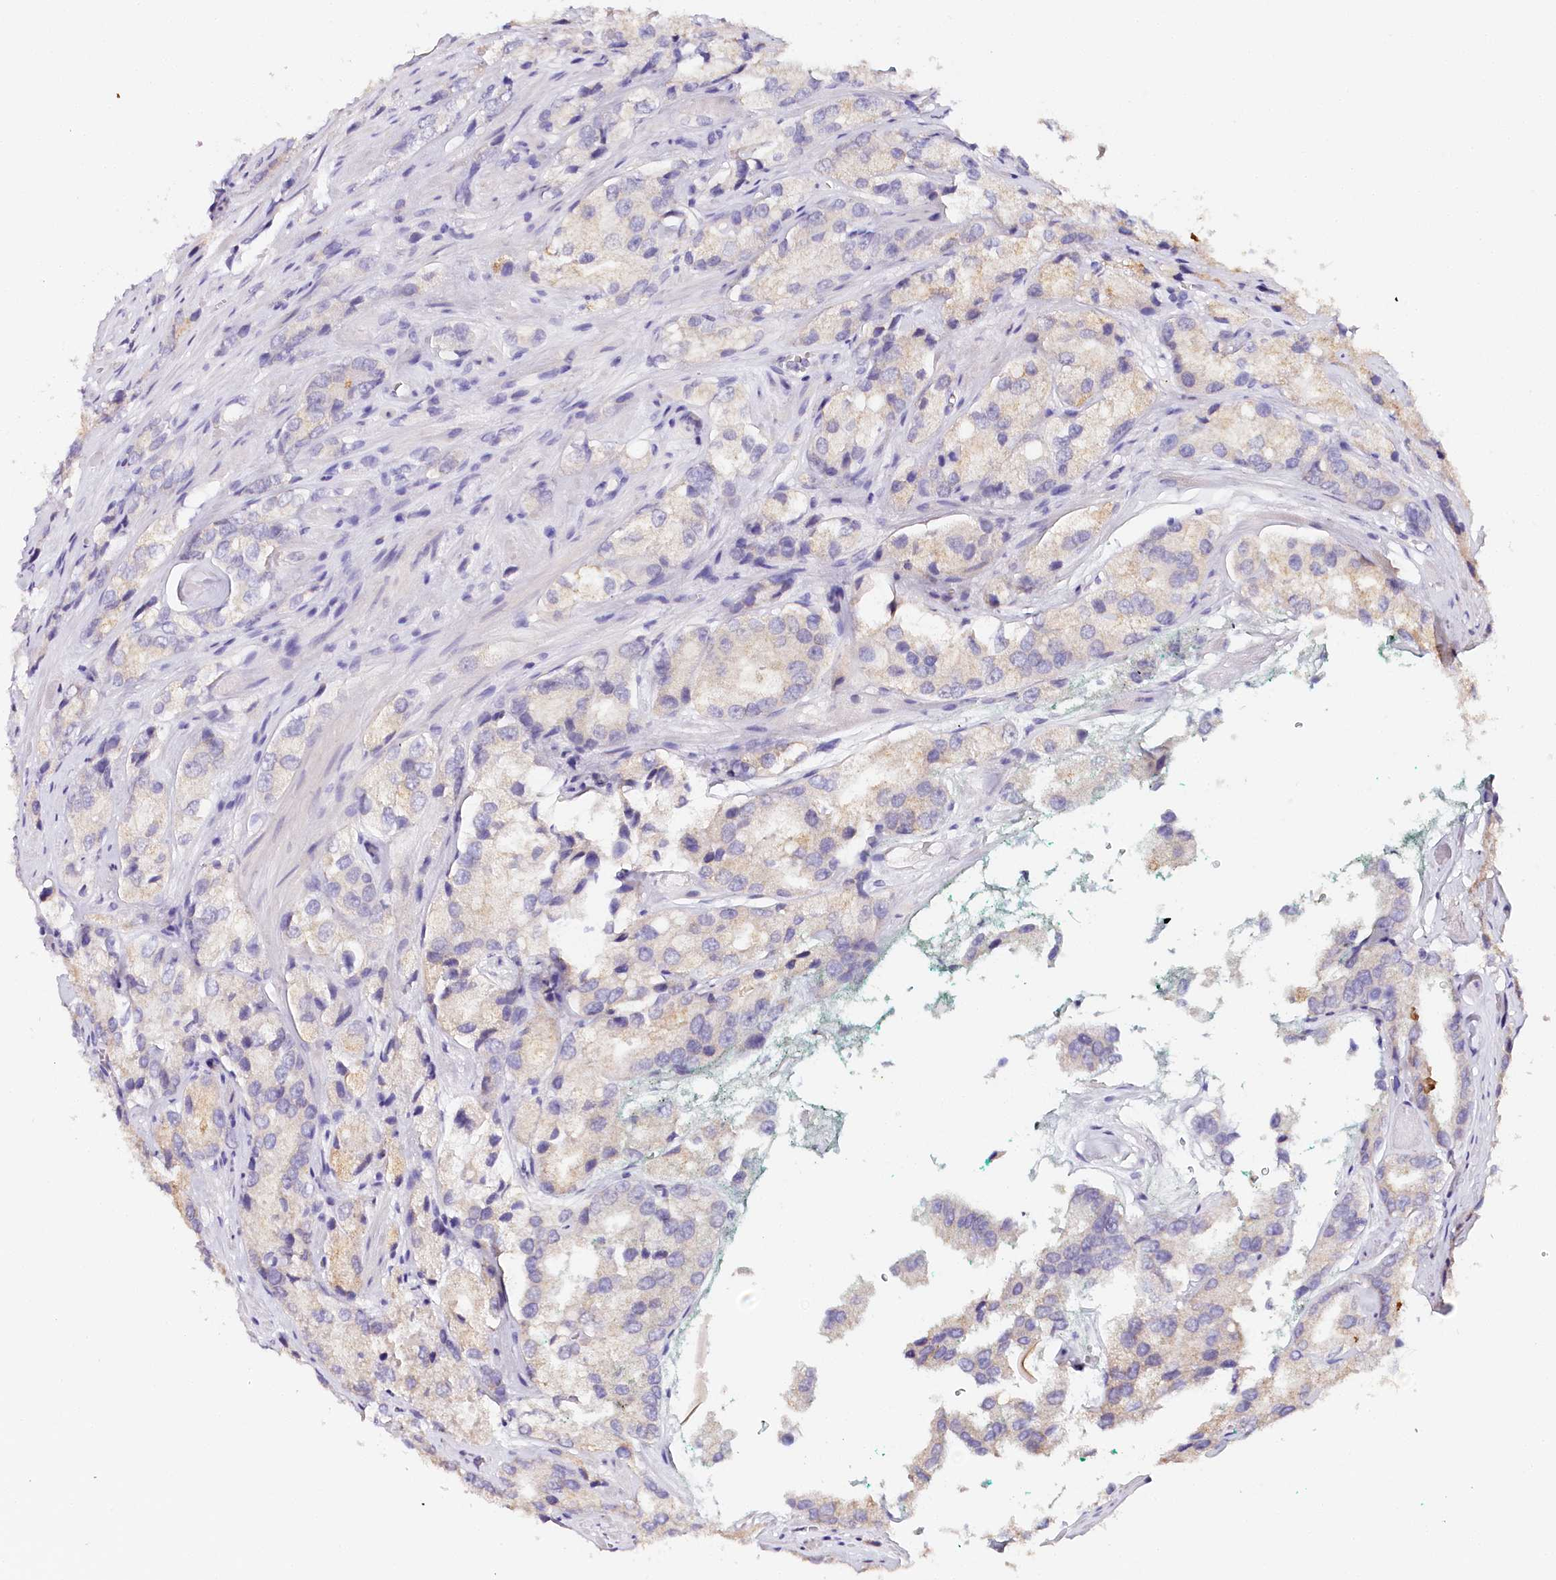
{"staining": {"intensity": "negative", "quantity": "none", "location": "none"}, "tissue": "prostate cancer", "cell_type": "Tumor cells", "image_type": "cancer", "snomed": [{"axis": "morphology", "description": "Adenocarcinoma, High grade"}, {"axis": "topography", "description": "Prostate"}], "caption": "Protein analysis of prostate cancer (adenocarcinoma (high-grade)) exhibits no significant expression in tumor cells. Brightfield microscopy of IHC stained with DAB (3,3'-diaminobenzidine) (brown) and hematoxylin (blue), captured at high magnification.", "gene": "TP53", "patient": {"sex": "male", "age": 66}}